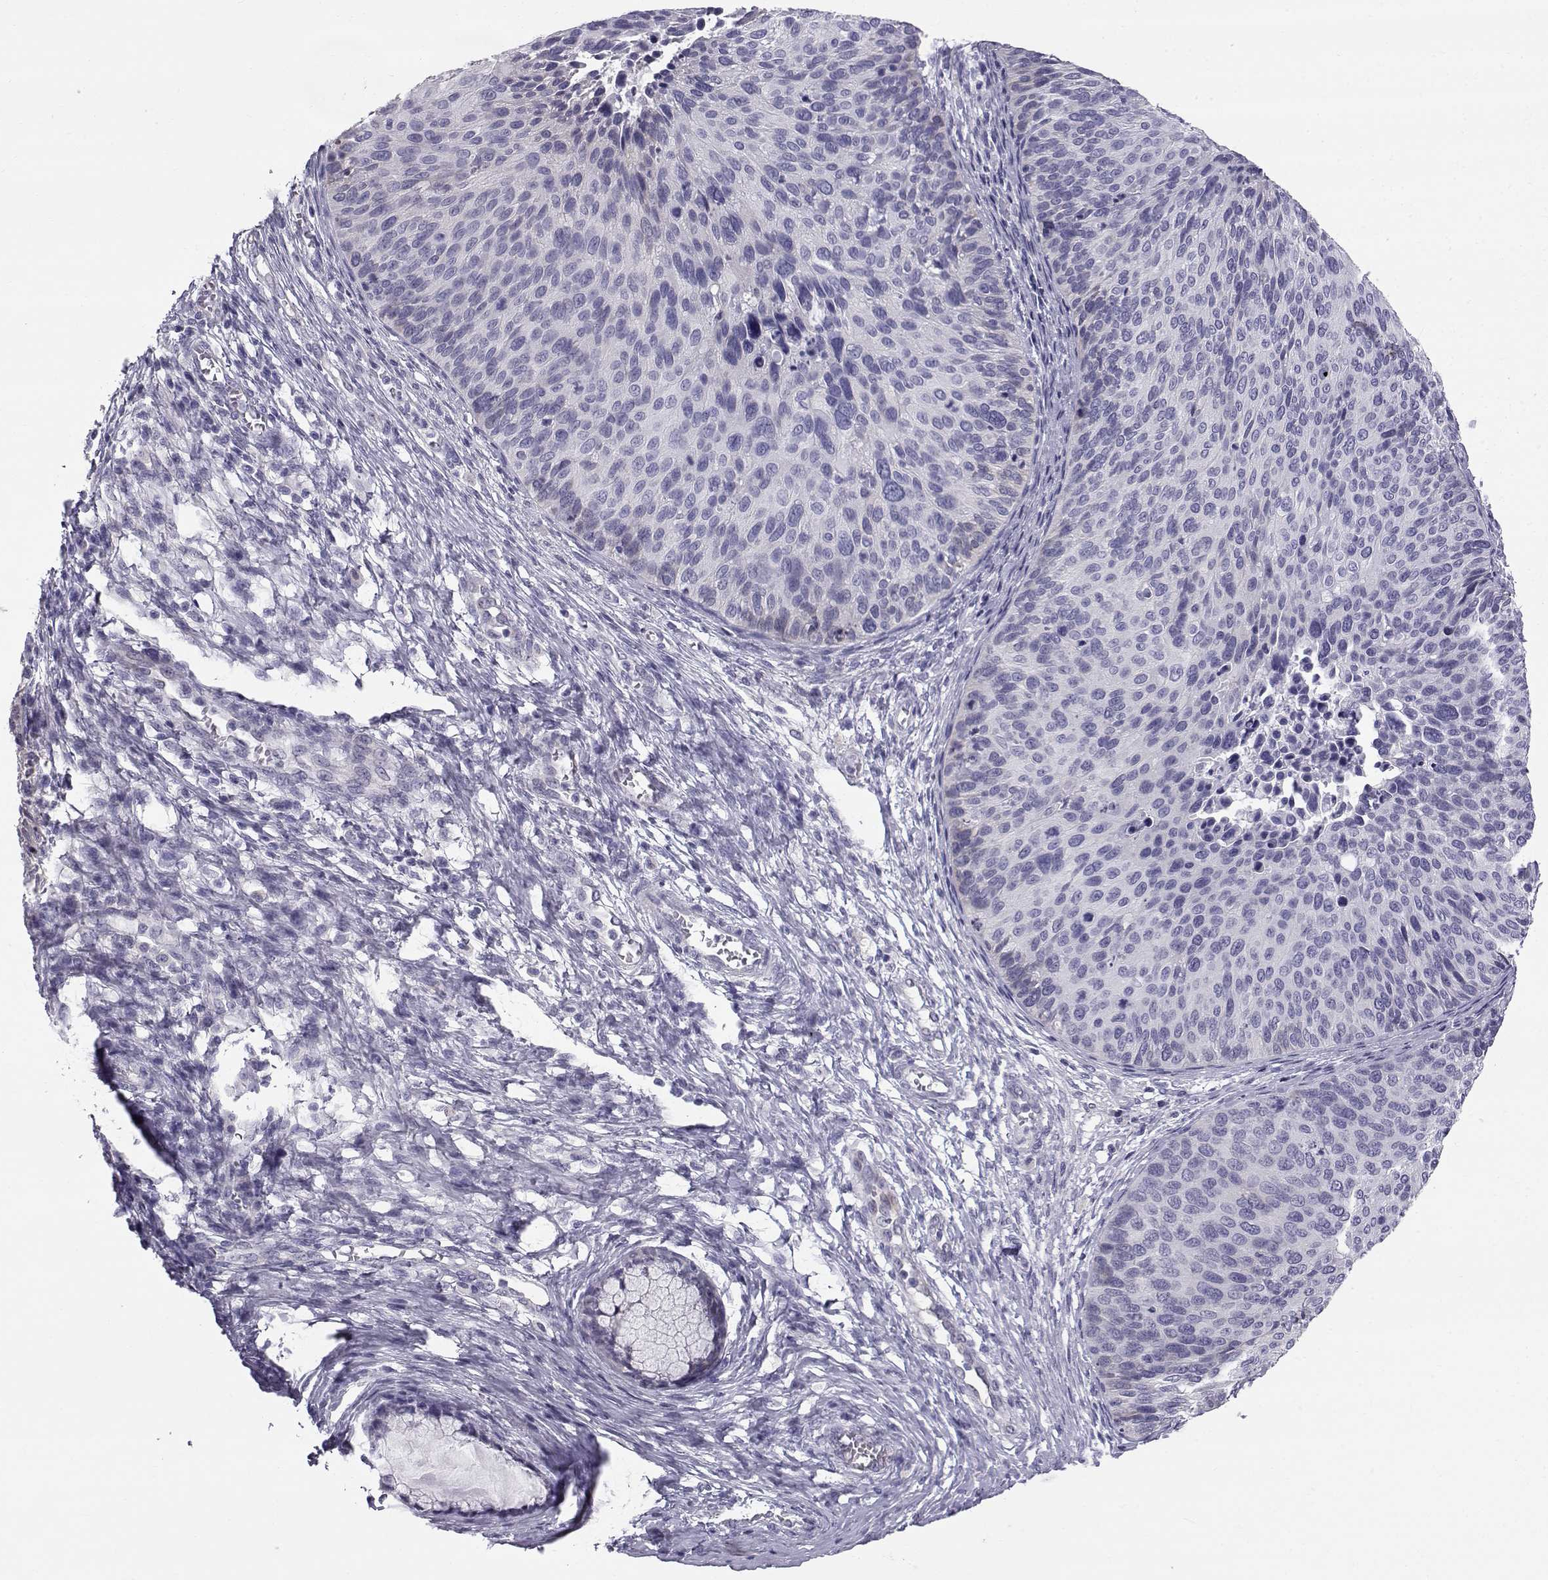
{"staining": {"intensity": "negative", "quantity": "none", "location": "none"}, "tissue": "cervical cancer", "cell_type": "Tumor cells", "image_type": "cancer", "snomed": [{"axis": "morphology", "description": "Squamous cell carcinoma, NOS"}, {"axis": "topography", "description": "Cervix"}], "caption": "Protein analysis of cervical squamous cell carcinoma shows no significant staining in tumor cells.", "gene": "RNASE12", "patient": {"sex": "female", "age": 36}}